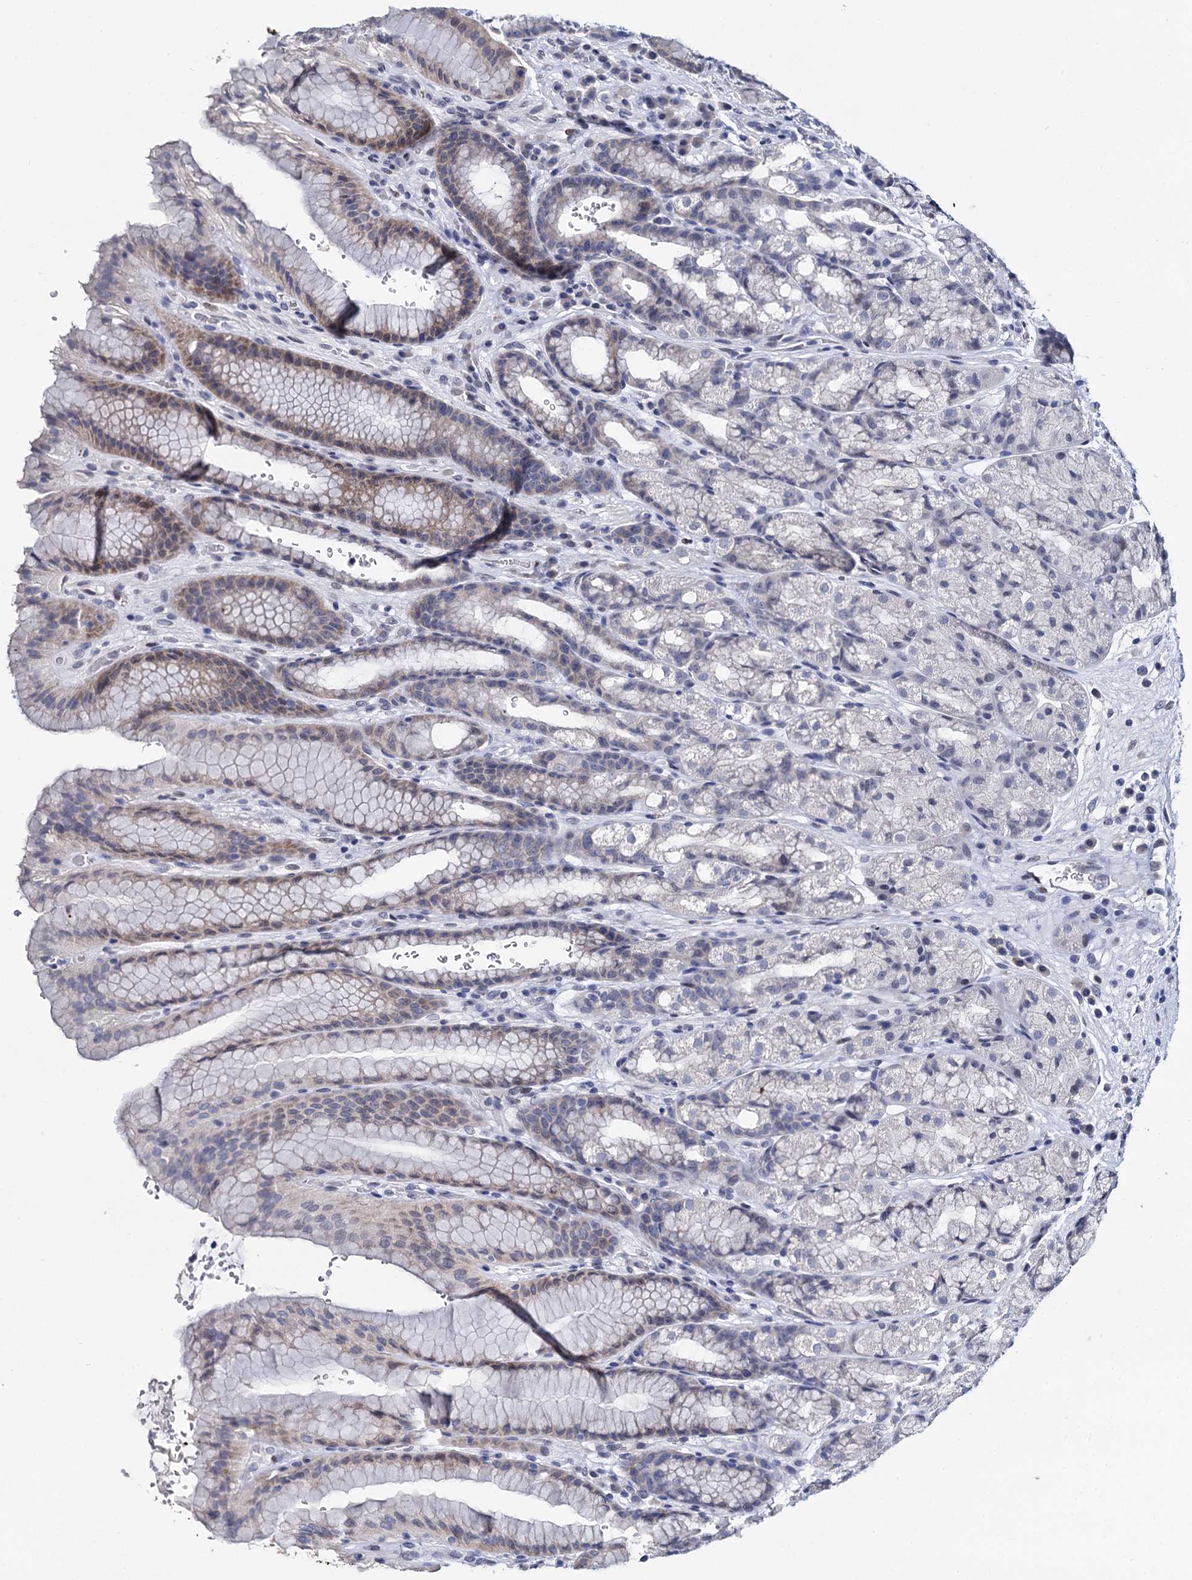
{"staining": {"intensity": "weak", "quantity": "<25%", "location": "cytoplasmic/membranous"}, "tissue": "stomach", "cell_type": "Glandular cells", "image_type": "normal", "snomed": [{"axis": "morphology", "description": "Normal tissue, NOS"}, {"axis": "morphology", "description": "Adenocarcinoma, NOS"}, {"axis": "topography", "description": "Stomach"}], "caption": "The micrograph demonstrates no staining of glandular cells in benign stomach. (DAB (3,3'-diaminobenzidine) IHC with hematoxylin counter stain).", "gene": "MAGEA4", "patient": {"sex": "male", "age": 57}}